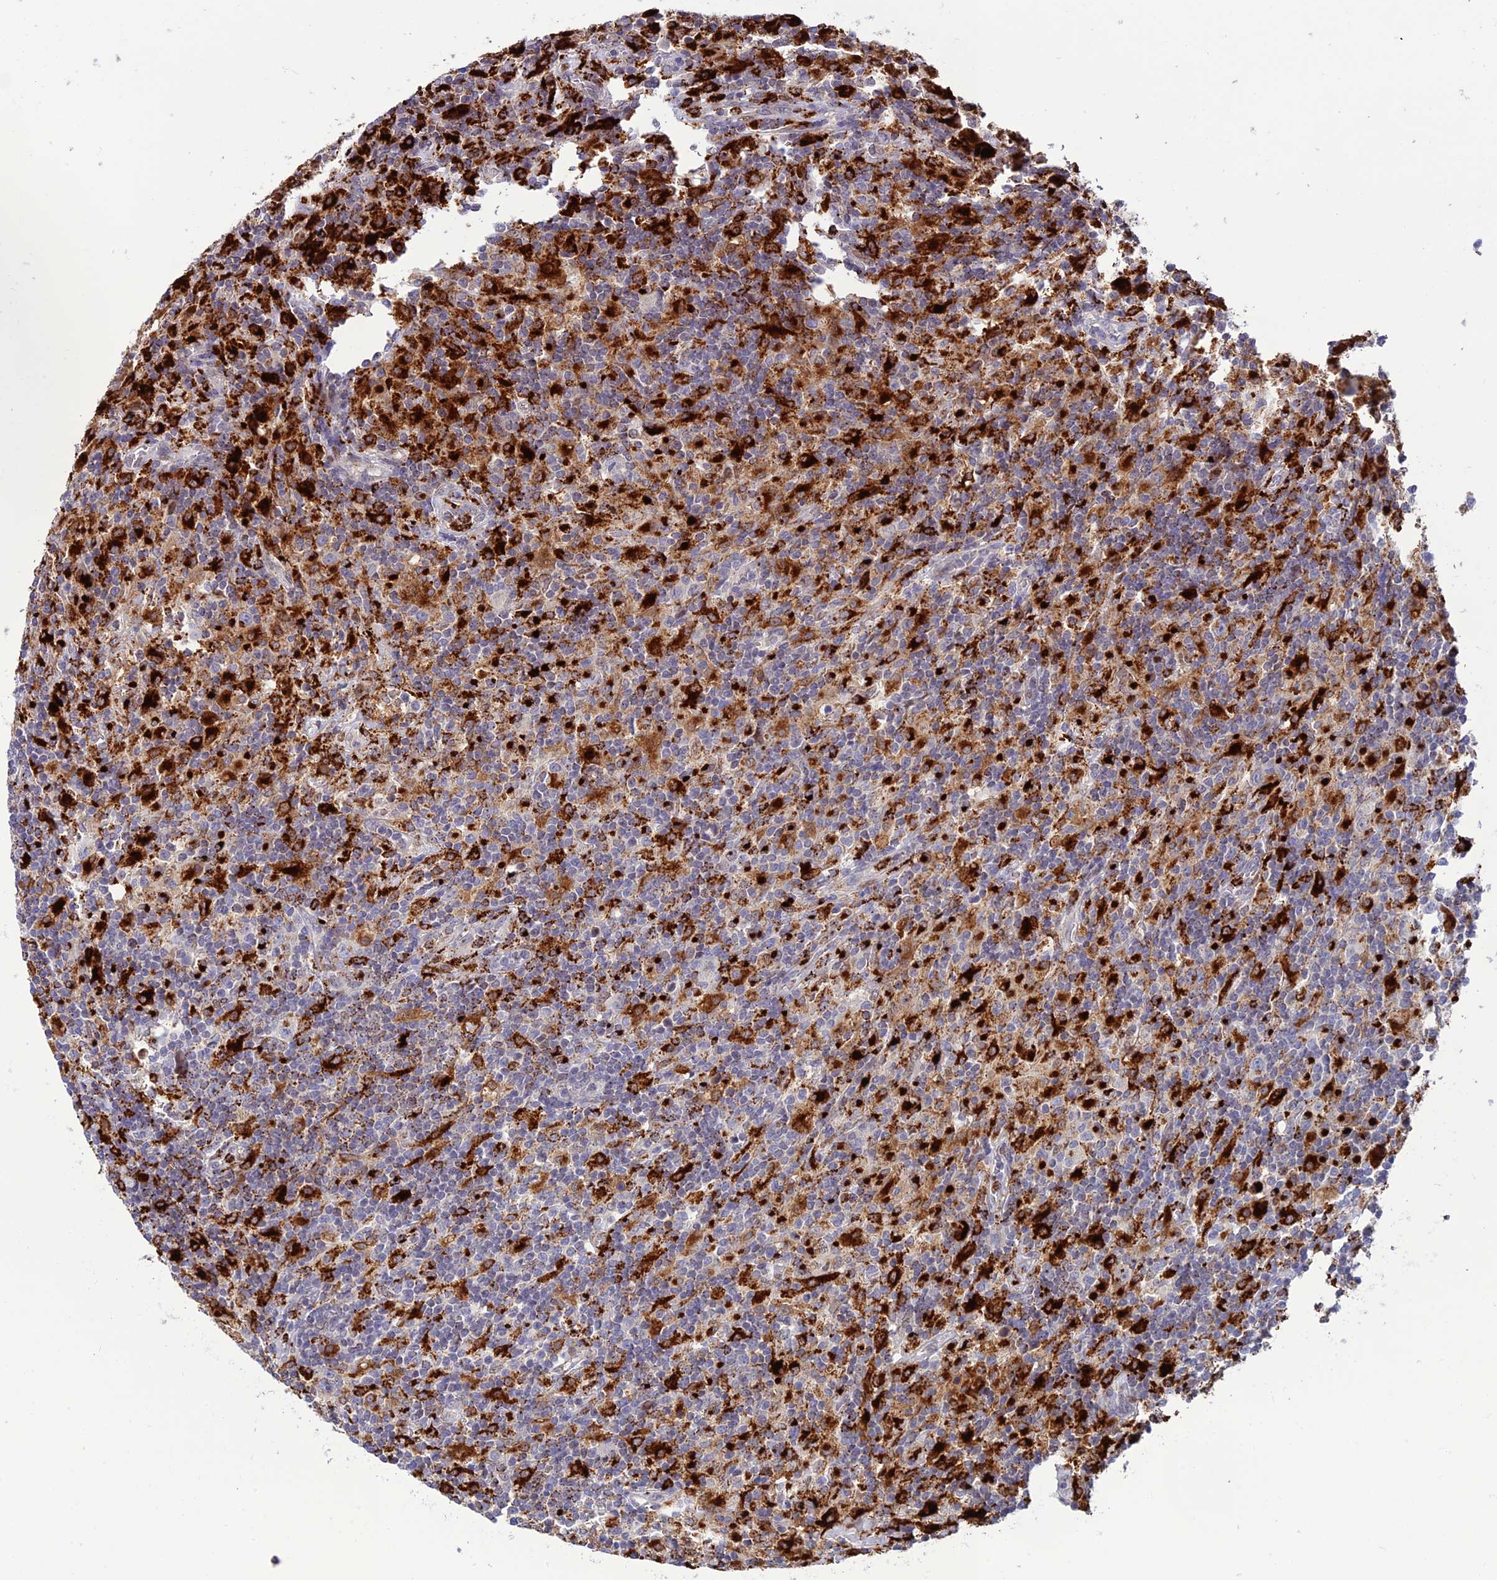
{"staining": {"intensity": "weak", "quantity": "<25%", "location": "cytoplasmic/membranous"}, "tissue": "lymphoma", "cell_type": "Tumor cells", "image_type": "cancer", "snomed": [{"axis": "morphology", "description": "Hodgkin's disease, NOS"}, {"axis": "topography", "description": "Lymph node"}], "caption": "DAB immunohistochemical staining of lymphoma exhibits no significant expression in tumor cells.", "gene": "HIC1", "patient": {"sex": "male", "age": 70}}